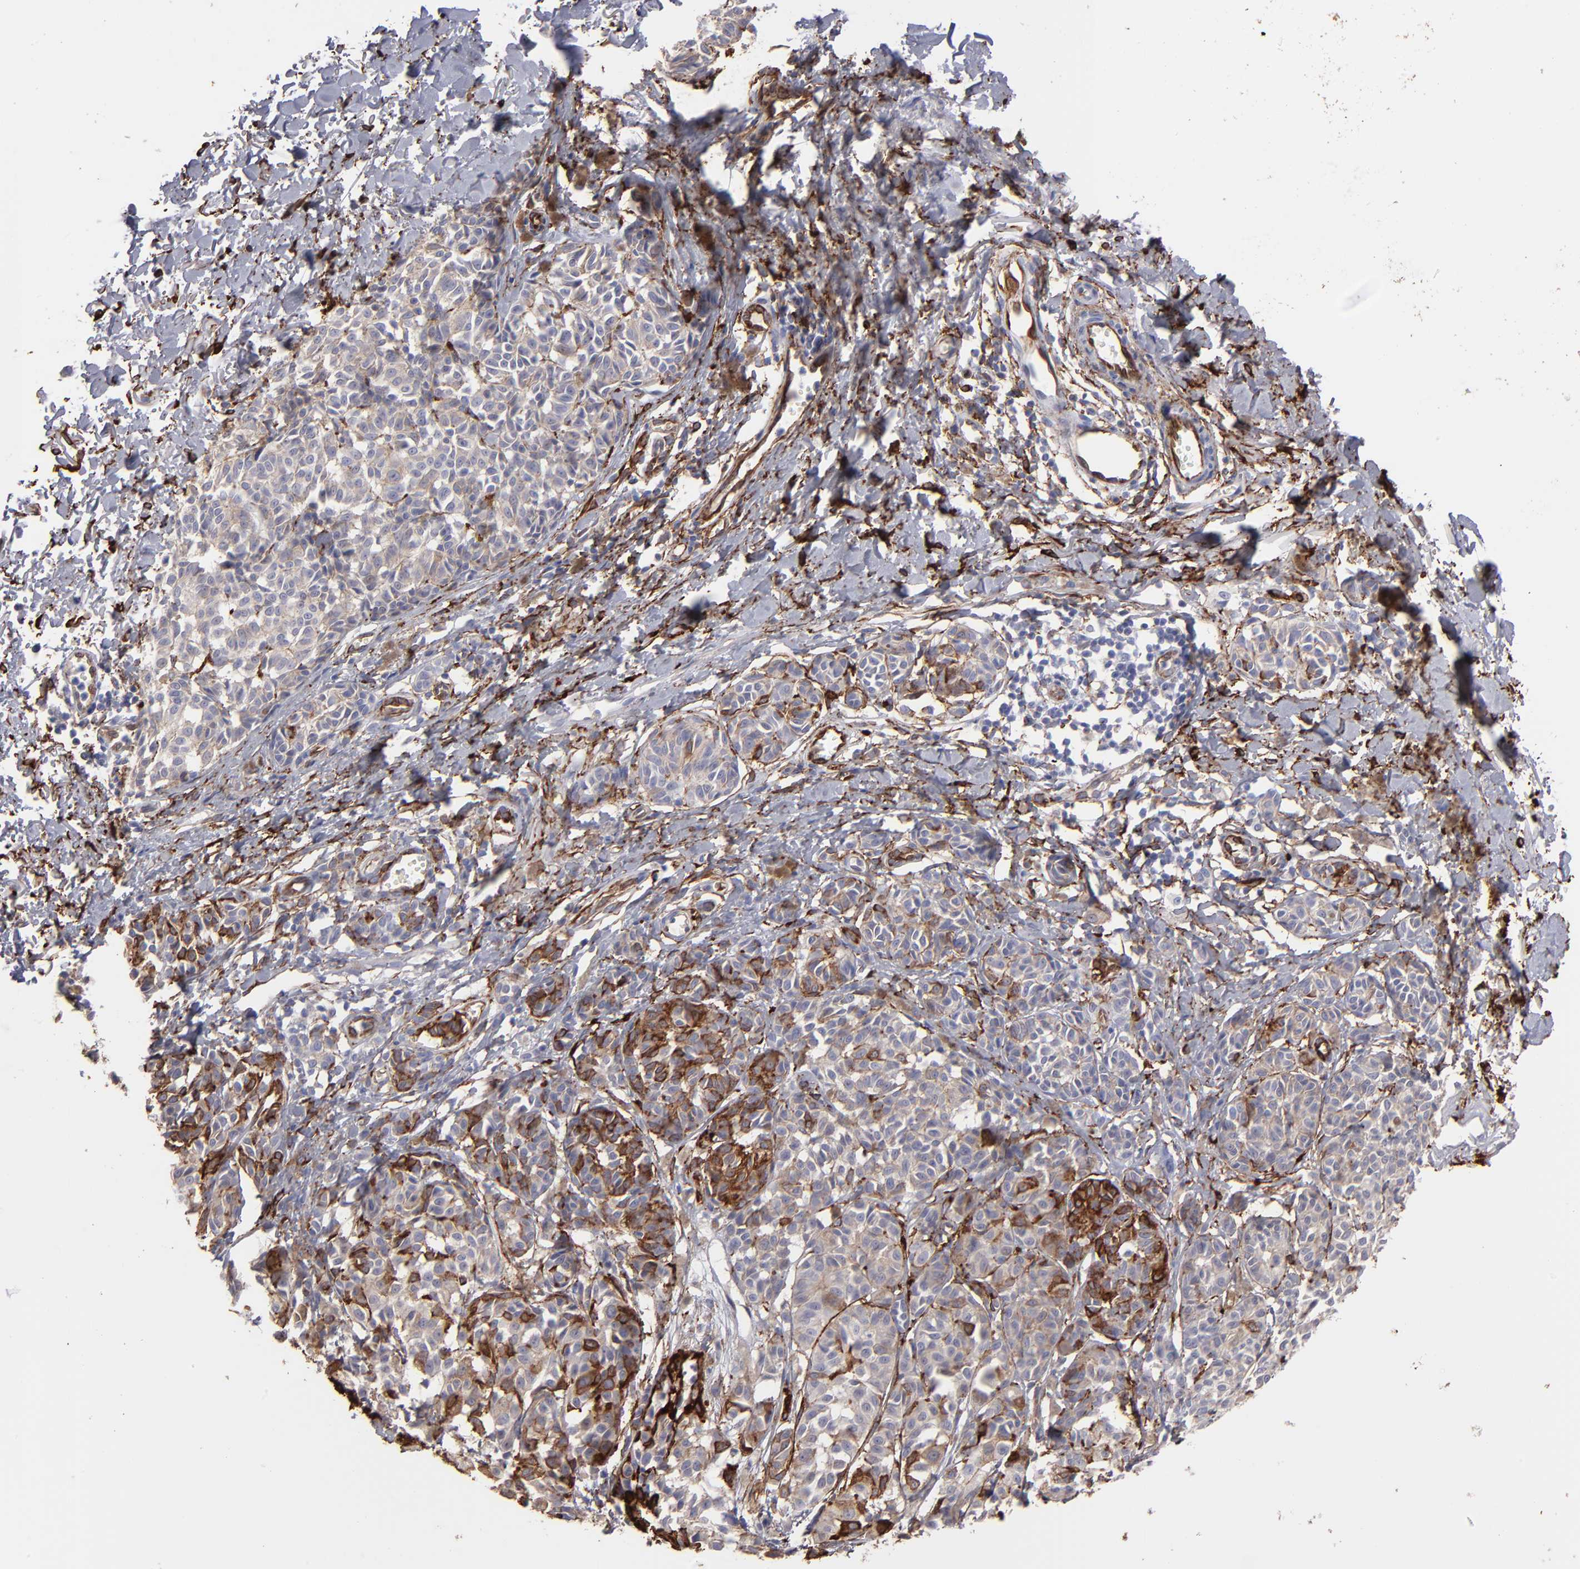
{"staining": {"intensity": "weak", "quantity": "25%-75%", "location": "cytoplasmic/membranous"}, "tissue": "melanoma", "cell_type": "Tumor cells", "image_type": "cancer", "snomed": [{"axis": "morphology", "description": "Malignant melanoma, NOS"}, {"axis": "topography", "description": "Skin"}], "caption": "There is low levels of weak cytoplasmic/membranous expression in tumor cells of melanoma, as demonstrated by immunohistochemical staining (brown color).", "gene": "AHNAK2", "patient": {"sex": "male", "age": 76}}